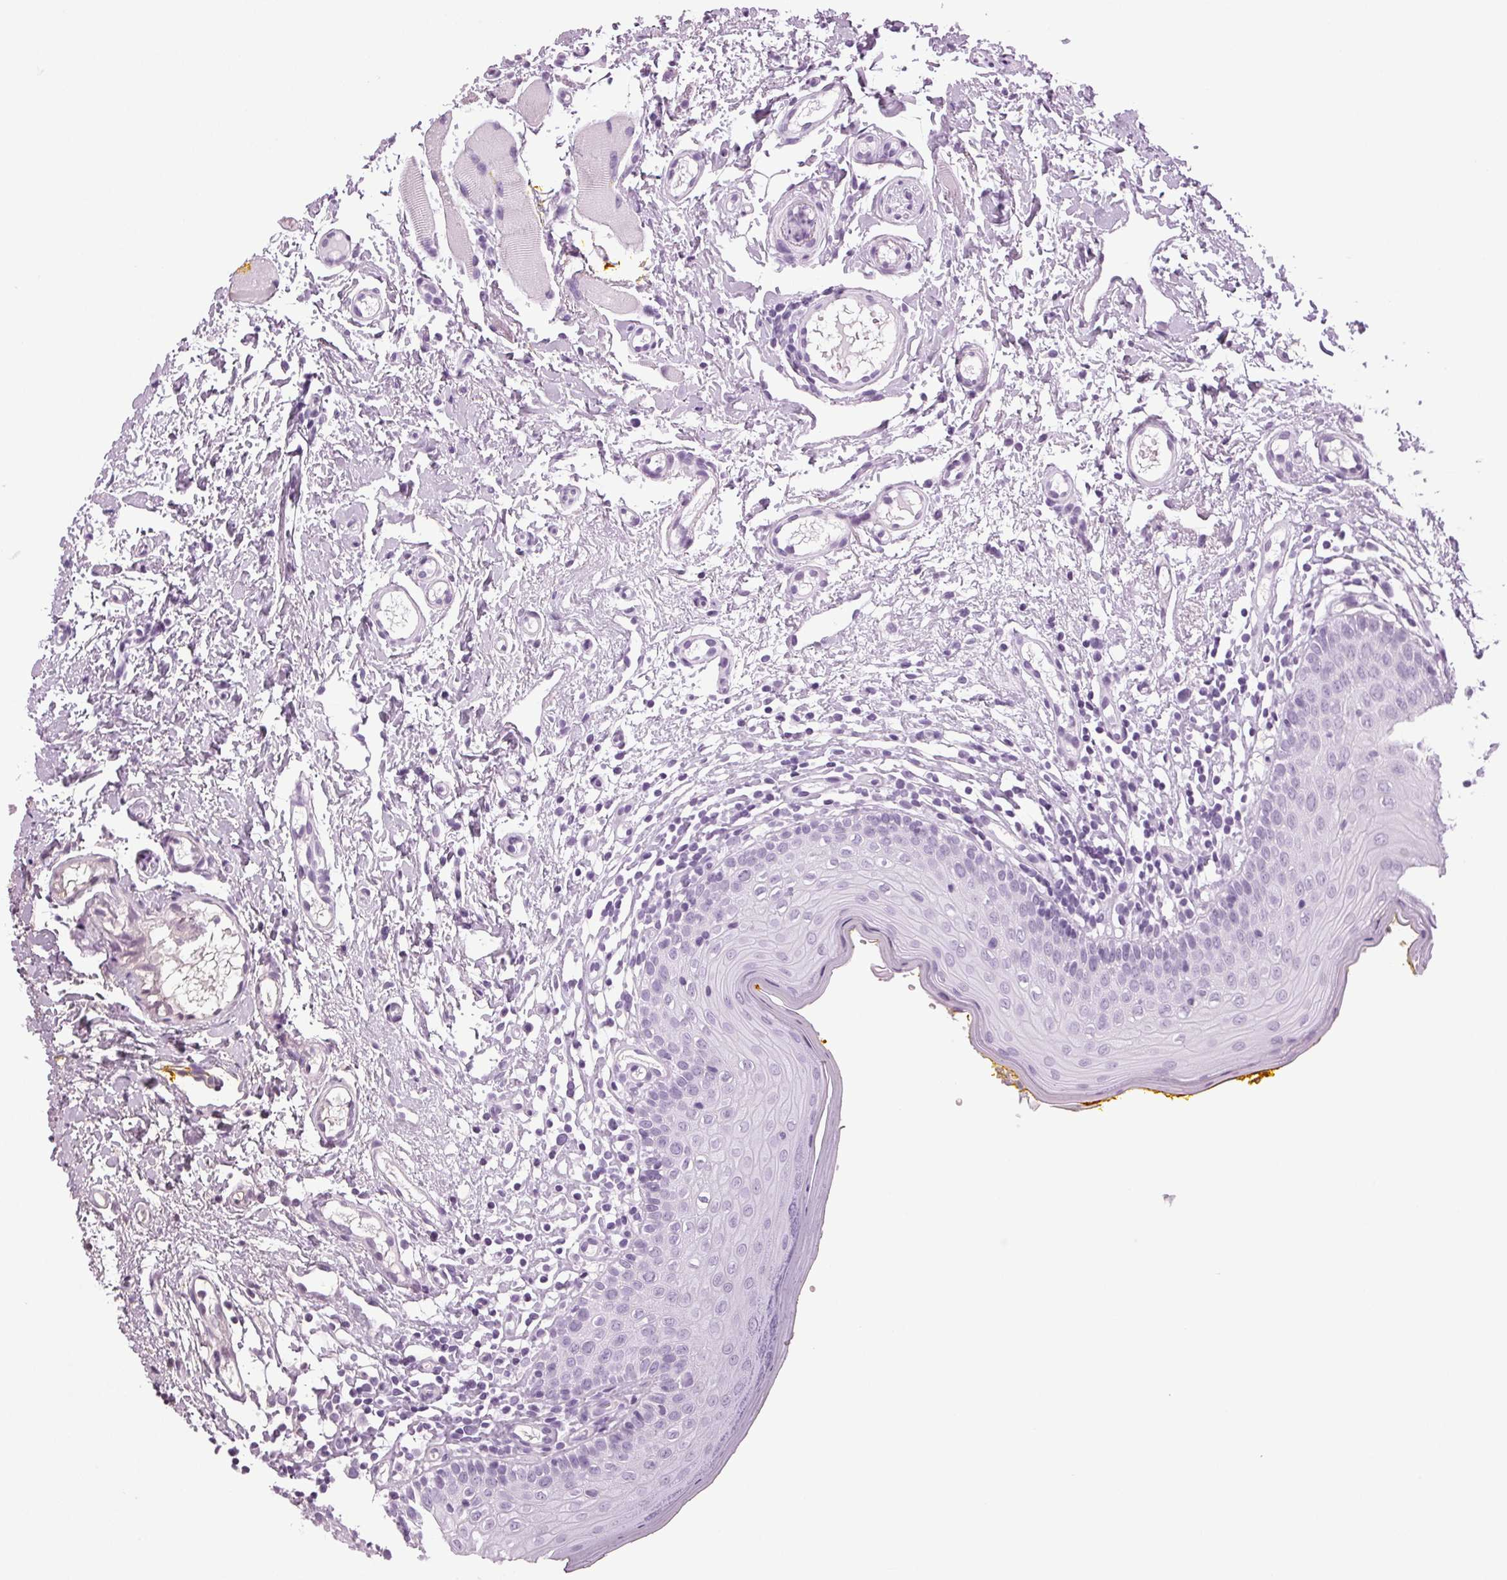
{"staining": {"intensity": "negative", "quantity": "none", "location": "none"}, "tissue": "oral mucosa", "cell_type": "Squamous epithelial cells", "image_type": "normal", "snomed": [{"axis": "morphology", "description": "Normal tissue, NOS"}, {"axis": "topography", "description": "Oral tissue"}, {"axis": "topography", "description": "Tounge, NOS"}], "caption": "Immunohistochemistry of benign oral mucosa reveals no staining in squamous epithelial cells.", "gene": "DNAH12", "patient": {"sex": "female", "age": 58}}